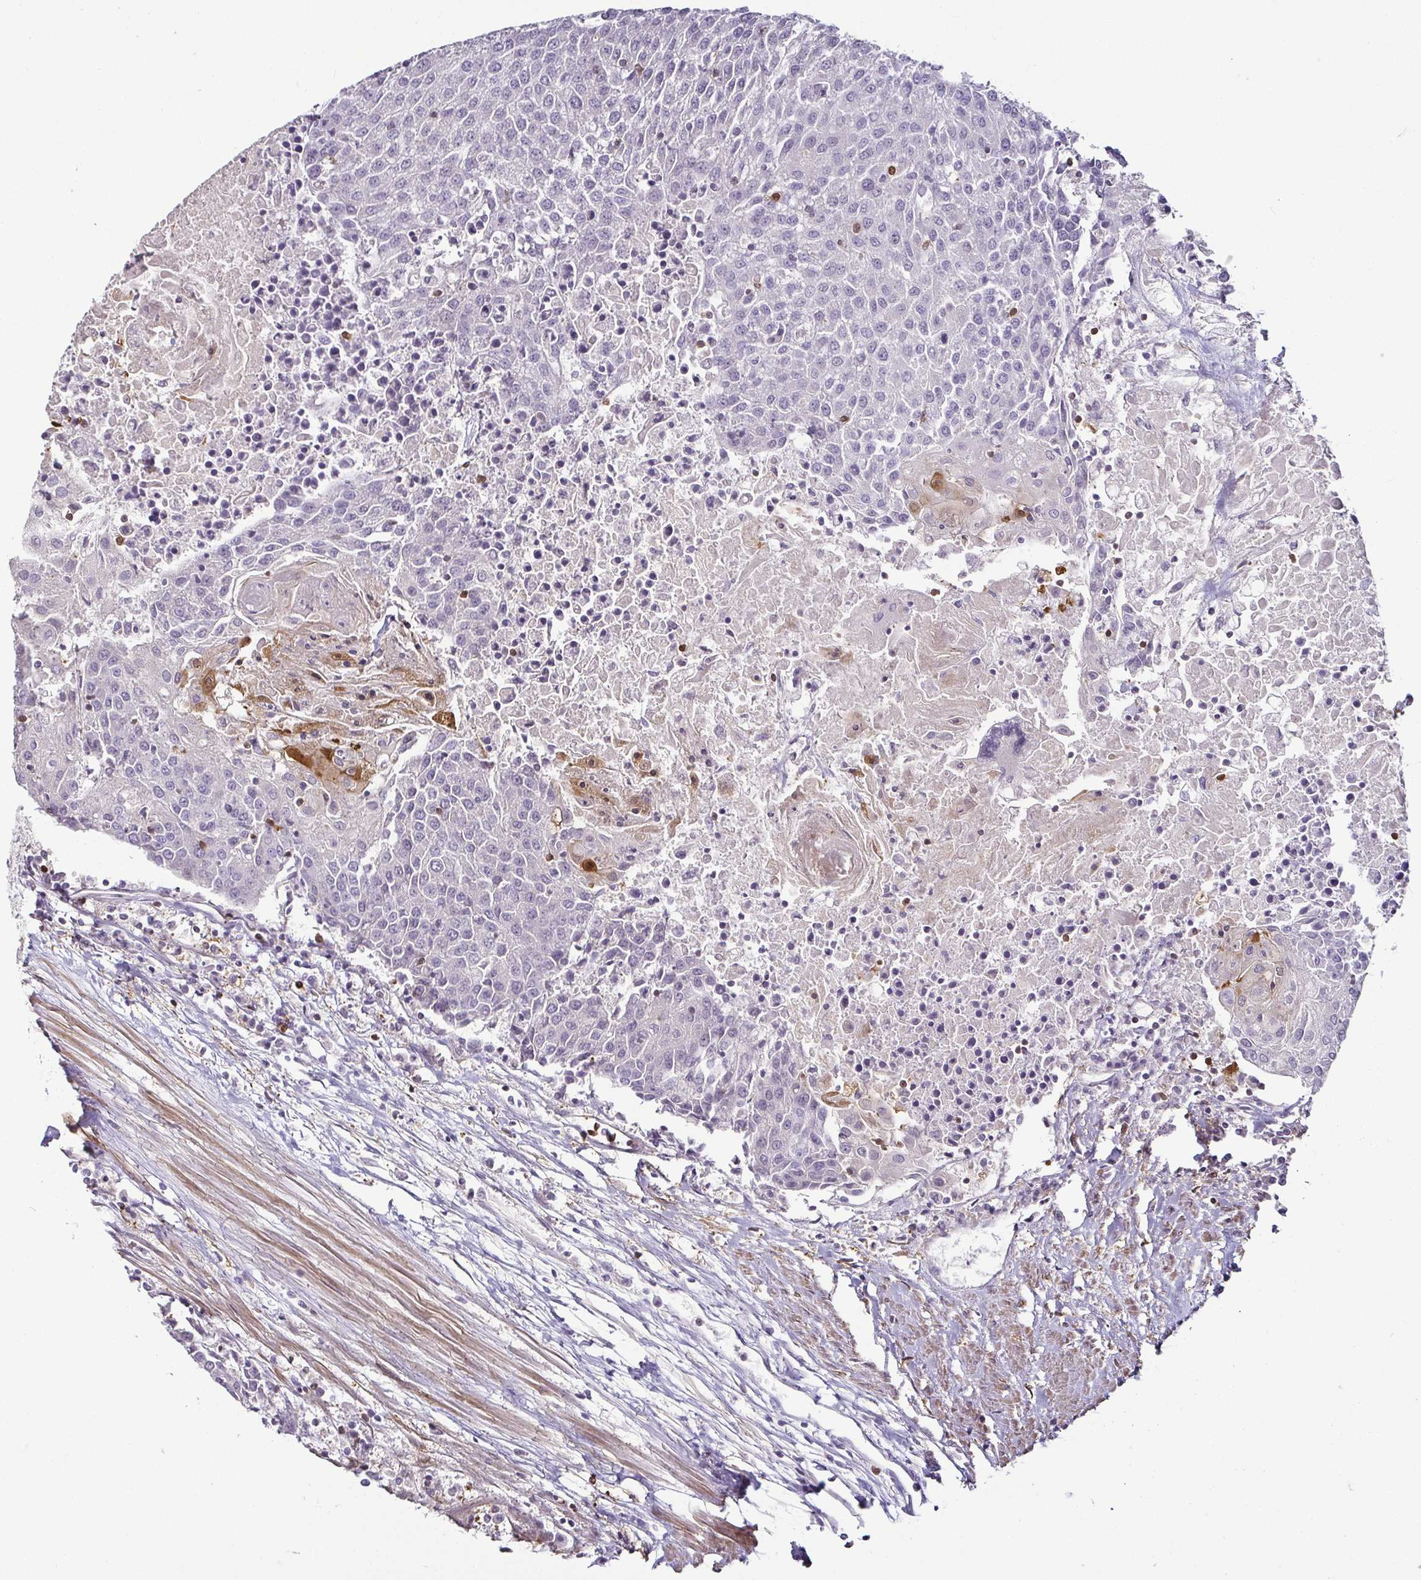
{"staining": {"intensity": "weak", "quantity": "<25%", "location": "cytoplasmic/membranous,nuclear"}, "tissue": "urothelial cancer", "cell_type": "Tumor cells", "image_type": "cancer", "snomed": [{"axis": "morphology", "description": "Urothelial carcinoma, High grade"}, {"axis": "topography", "description": "Urinary bladder"}], "caption": "This is an IHC image of human urothelial cancer. There is no staining in tumor cells.", "gene": "HOPX", "patient": {"sex": "female", "age": 85}}